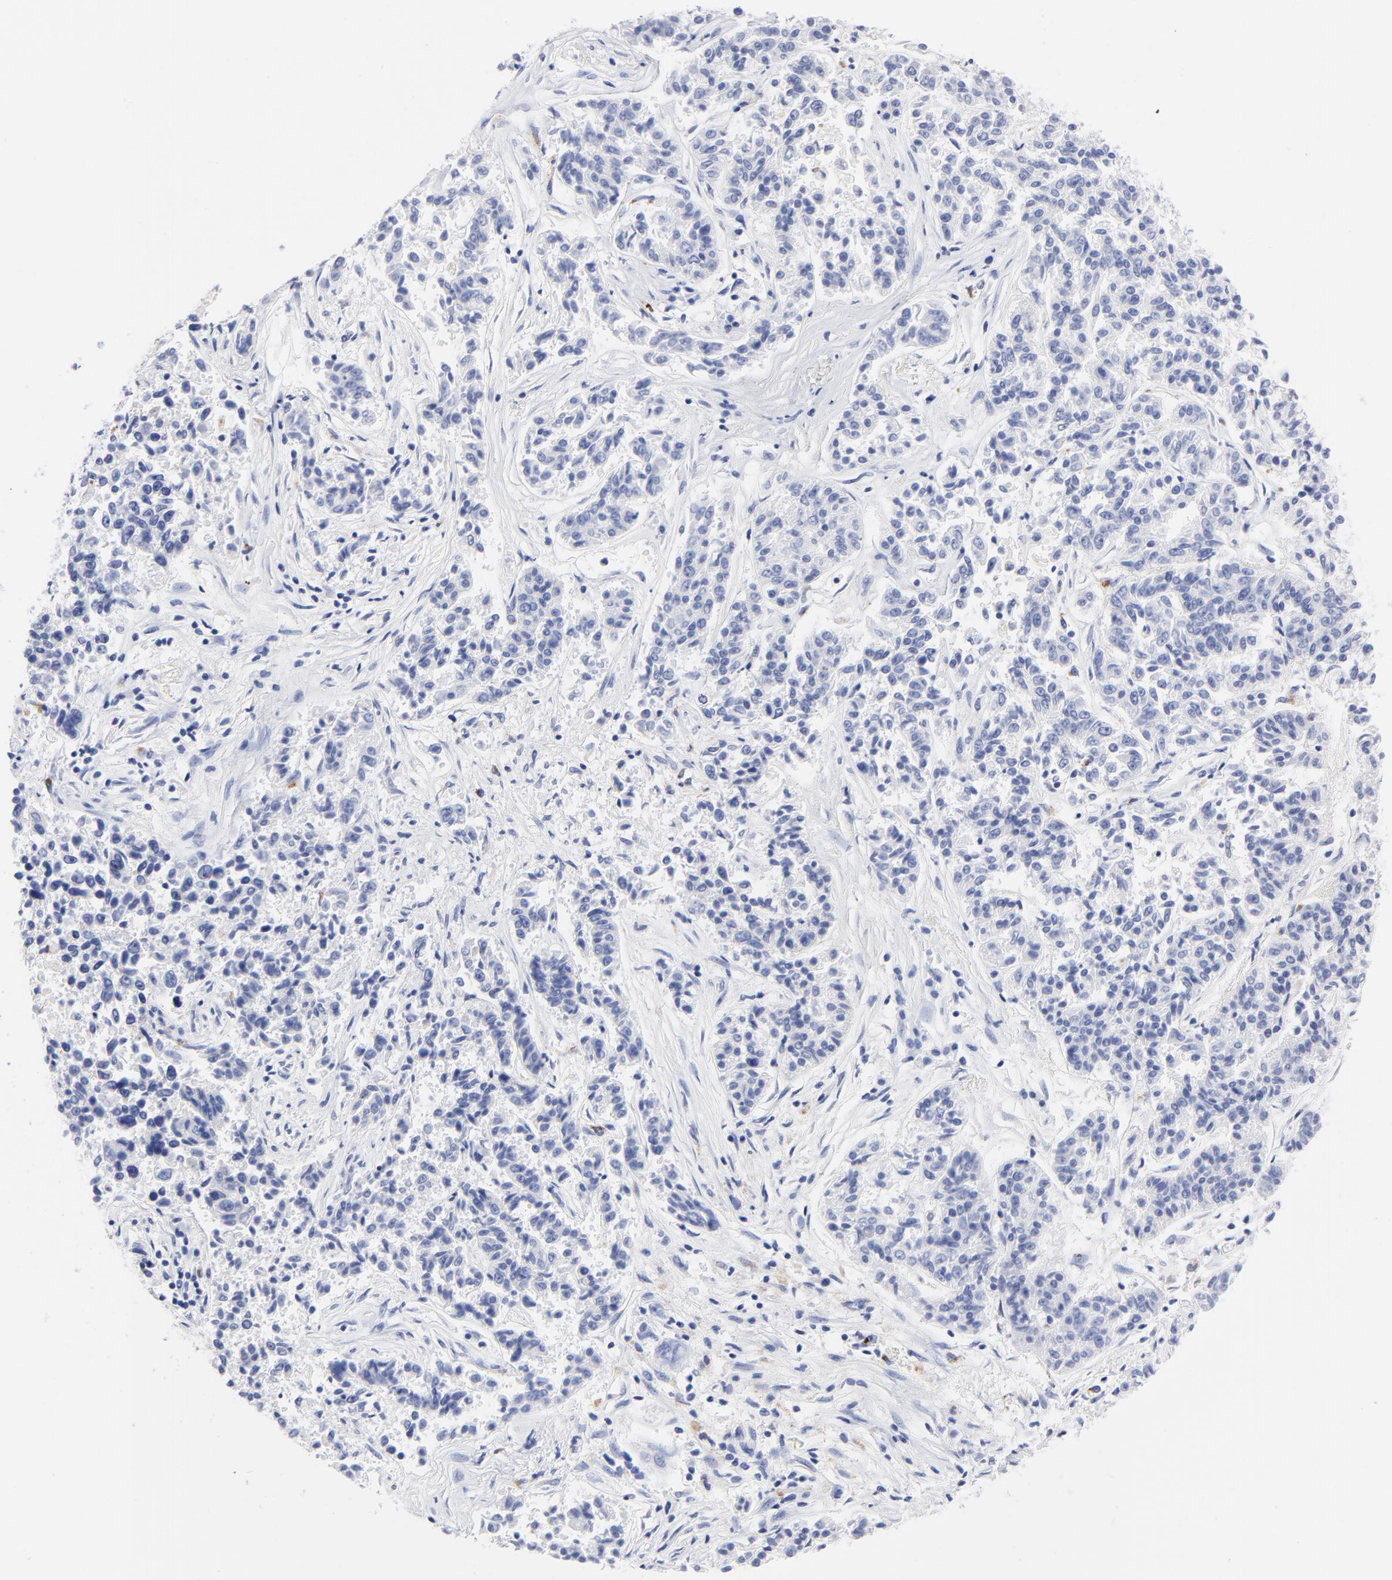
{"staining": {"intensity": "moderate", "quantity": "<25%", "location": "cytoplasmic/membranous"}, "tissue": "lung cancer", "cell_type": "Tumor cells", "image_type": "cancer", "snomed": [{"axis": "morphology", "description": "Adenocarcinoma, NOS"}, {"axis": "topography", "description": "Lung"}], "caption": "Protein staining exhibits moderate cytoplasmic/membranous expression in approximately <25% of tumor cells in lung cancer (adenocarcinoma). (DAB (3,3'-diaminobenzidine) IHC, brown staining for protein, blue staining for nuclei).", "gene": "CPVL", "patient": {"sex": "male", "age": 84}}